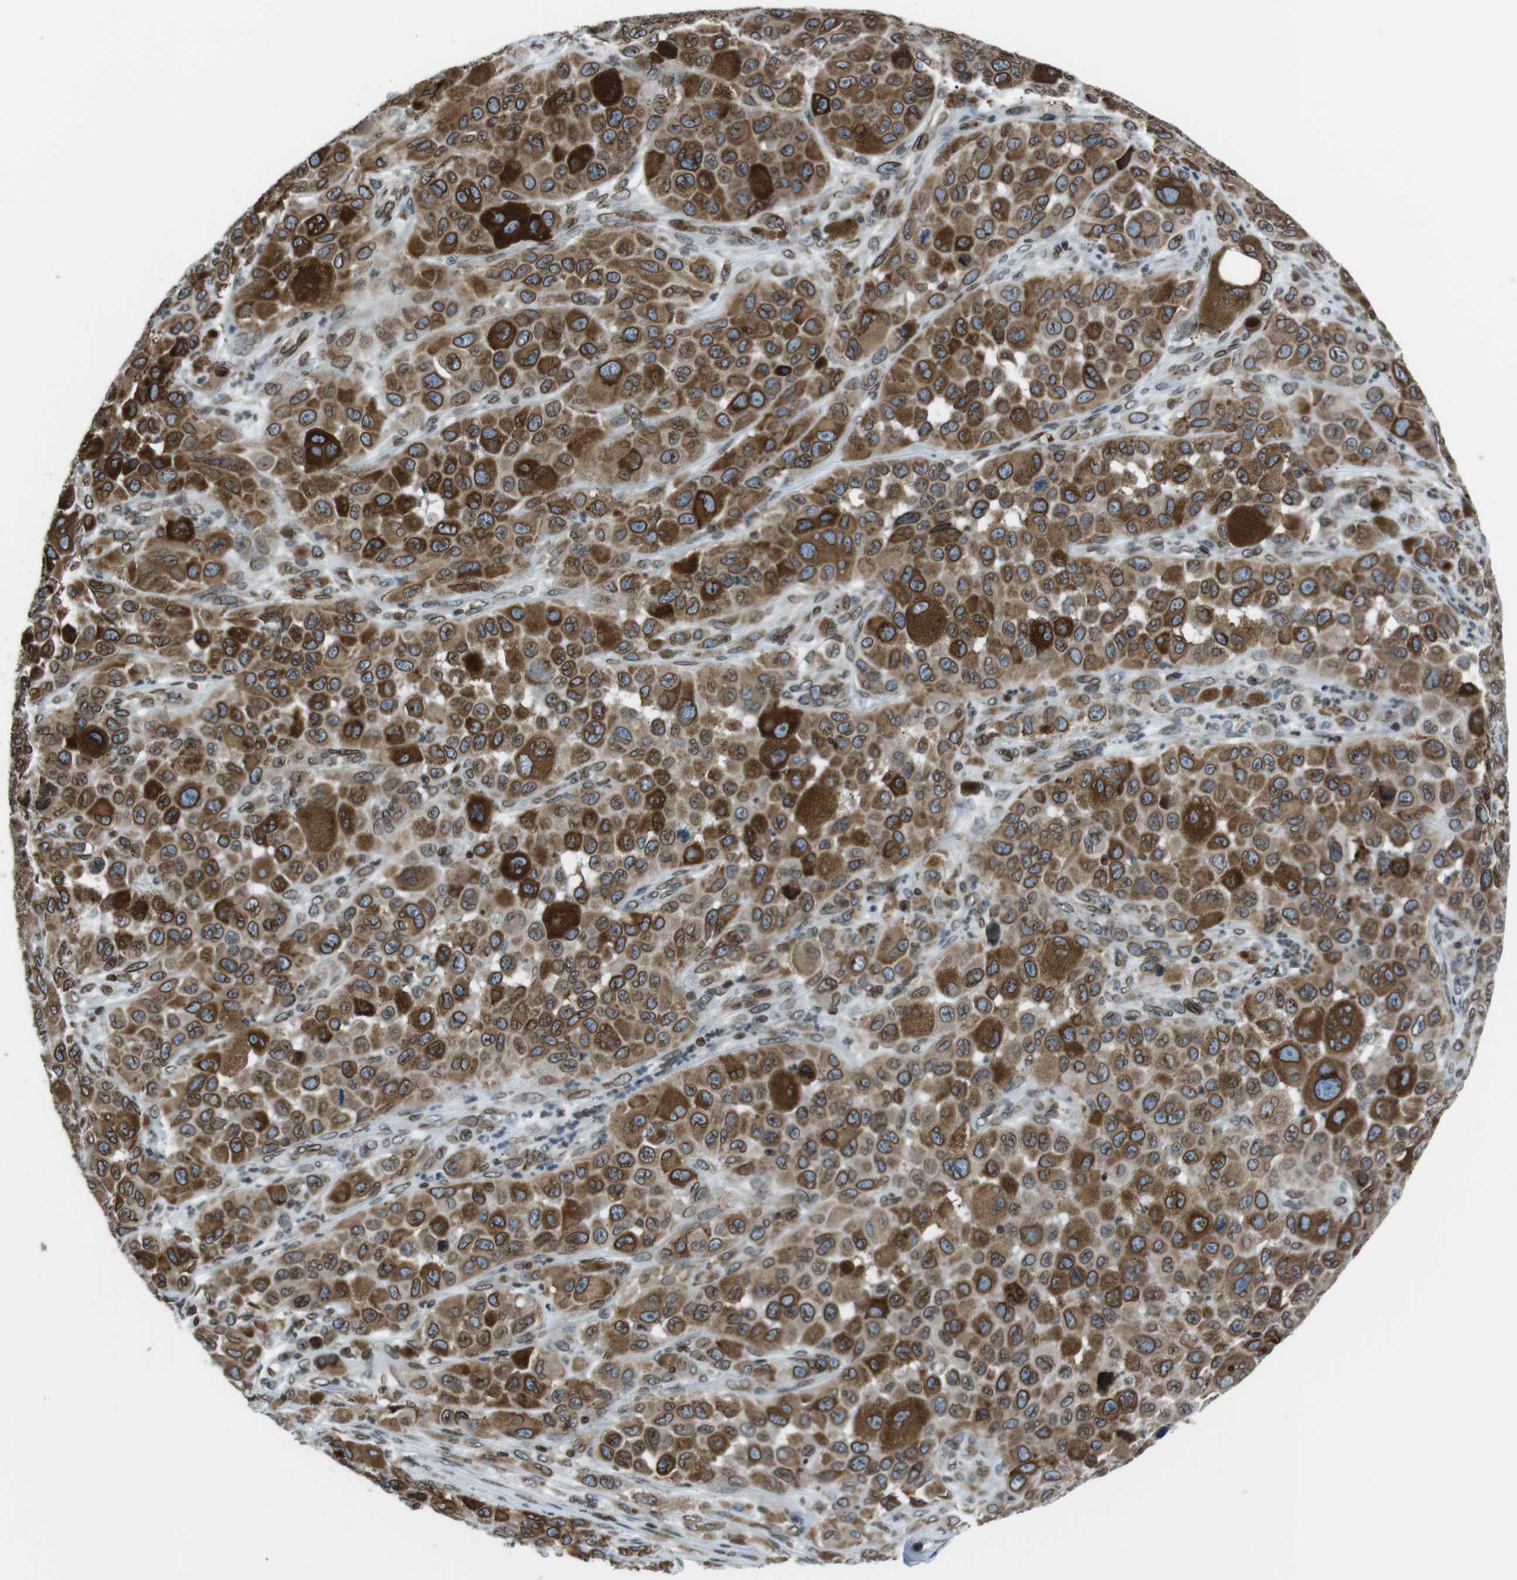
{"staining": {"intensity": "moderate", "quantity": ">75%", "location": "cytoplasmic/membranous,nuclear"}, "tissue": "melanoma", "cell_type": "Tumor cells", "image_type": "cancer", "snomed": [{"axis": "morphology", "description": "Malignant melanoma, NOS"}, {"axis": "topography", "description": "Skin"}], "caption": "Malignant melanoma tissue demonstrates moderate cytoplasmic/membranous and nuclear positivity in about >75% of tumor cells", "gene": "TMX4", "patient": {"sex": "male", "age": 96}}